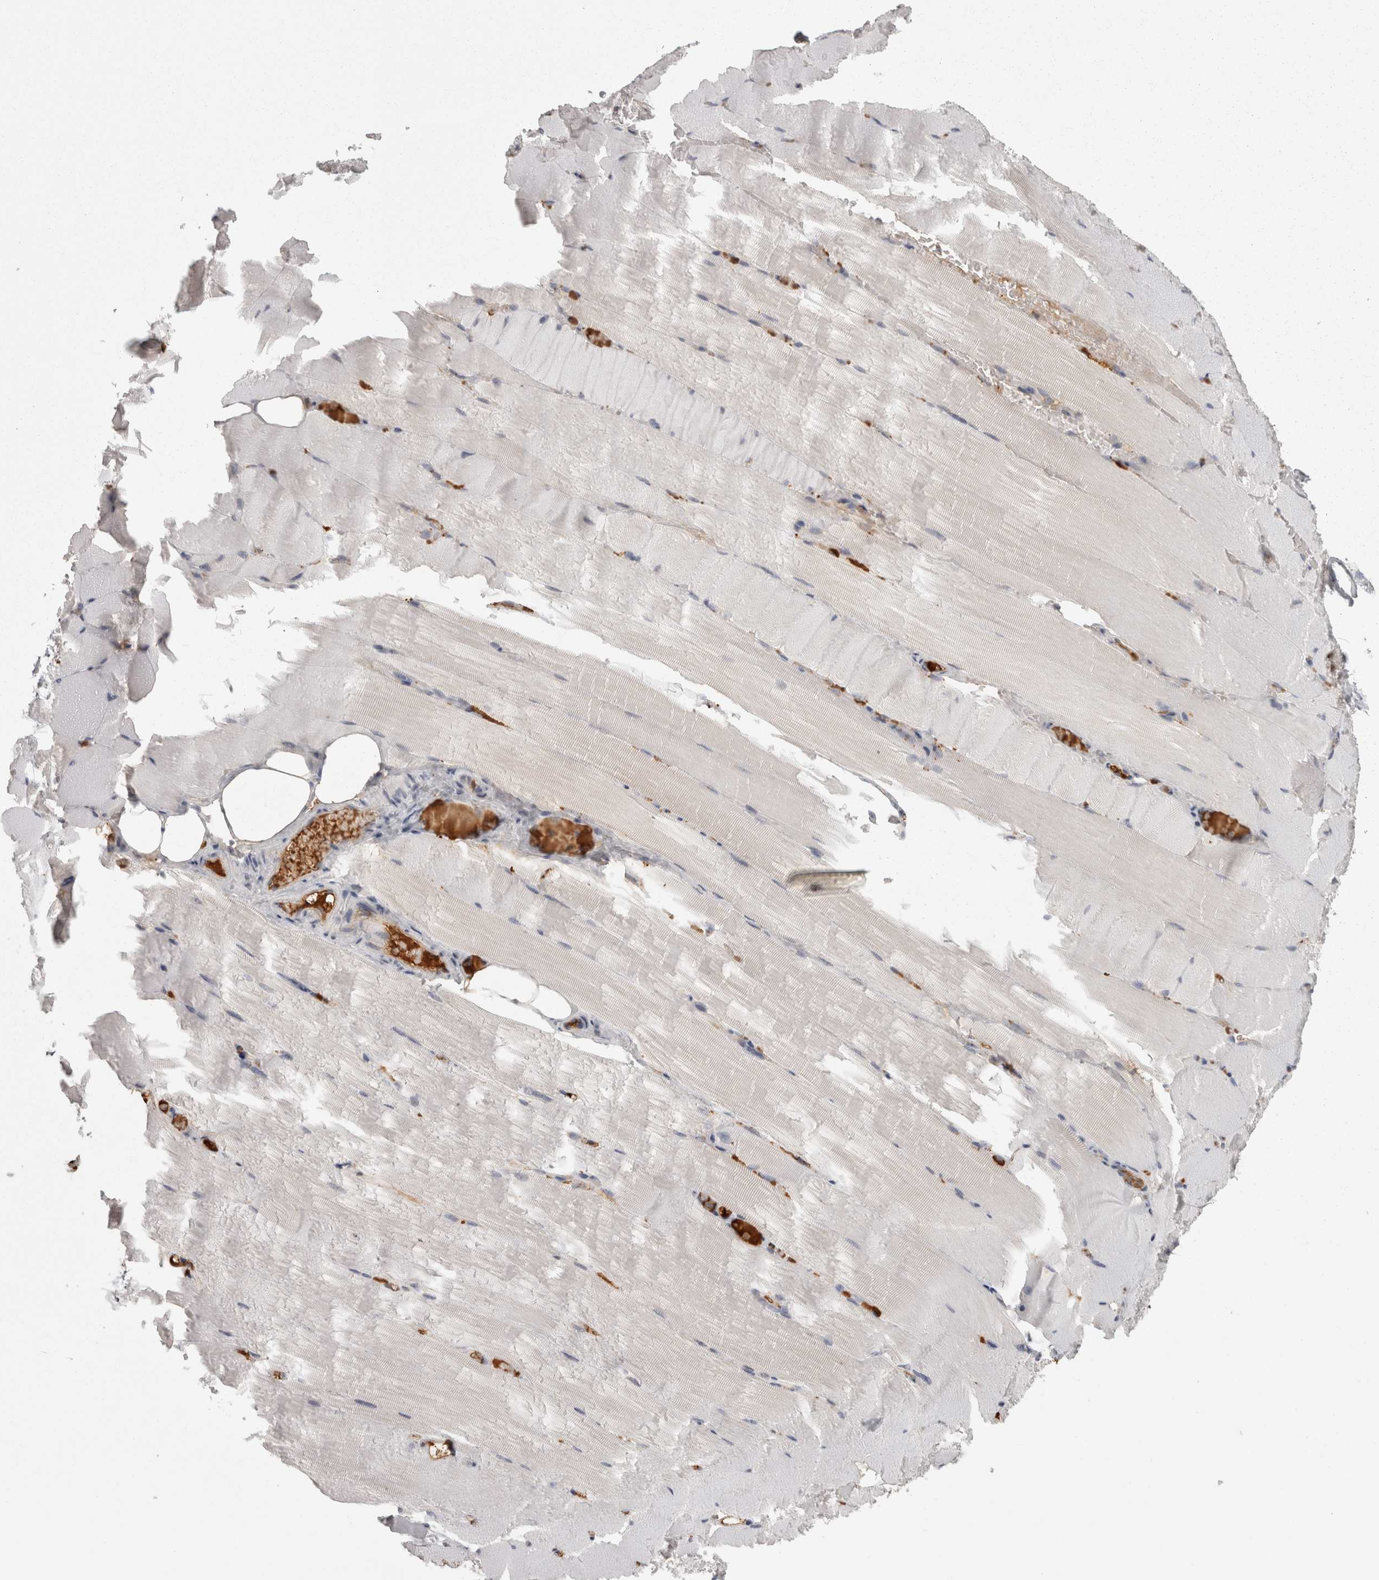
{"staining": {"intensity": "negative", "quantity": "none", "location": "none"}, "tissue": "skeletal muscle", "cell_type": "Myocytes", "image_type": "normal", "snomed": [{"axis": "morphology", "description": "Normal tissue, NOS"}, {"axis": "topography", "description": "Skeletal muscle"}, {"axis": "topography", "description": "Parathyroid gland"}], "caption": "Immunohistochemistry histopathology image of unremarkable human skeletal muscle stained for a protein (brown), which shows no positivity in myocytes.", "gene": "SAA4", "patient": {"sex": "female", "age": 37}}